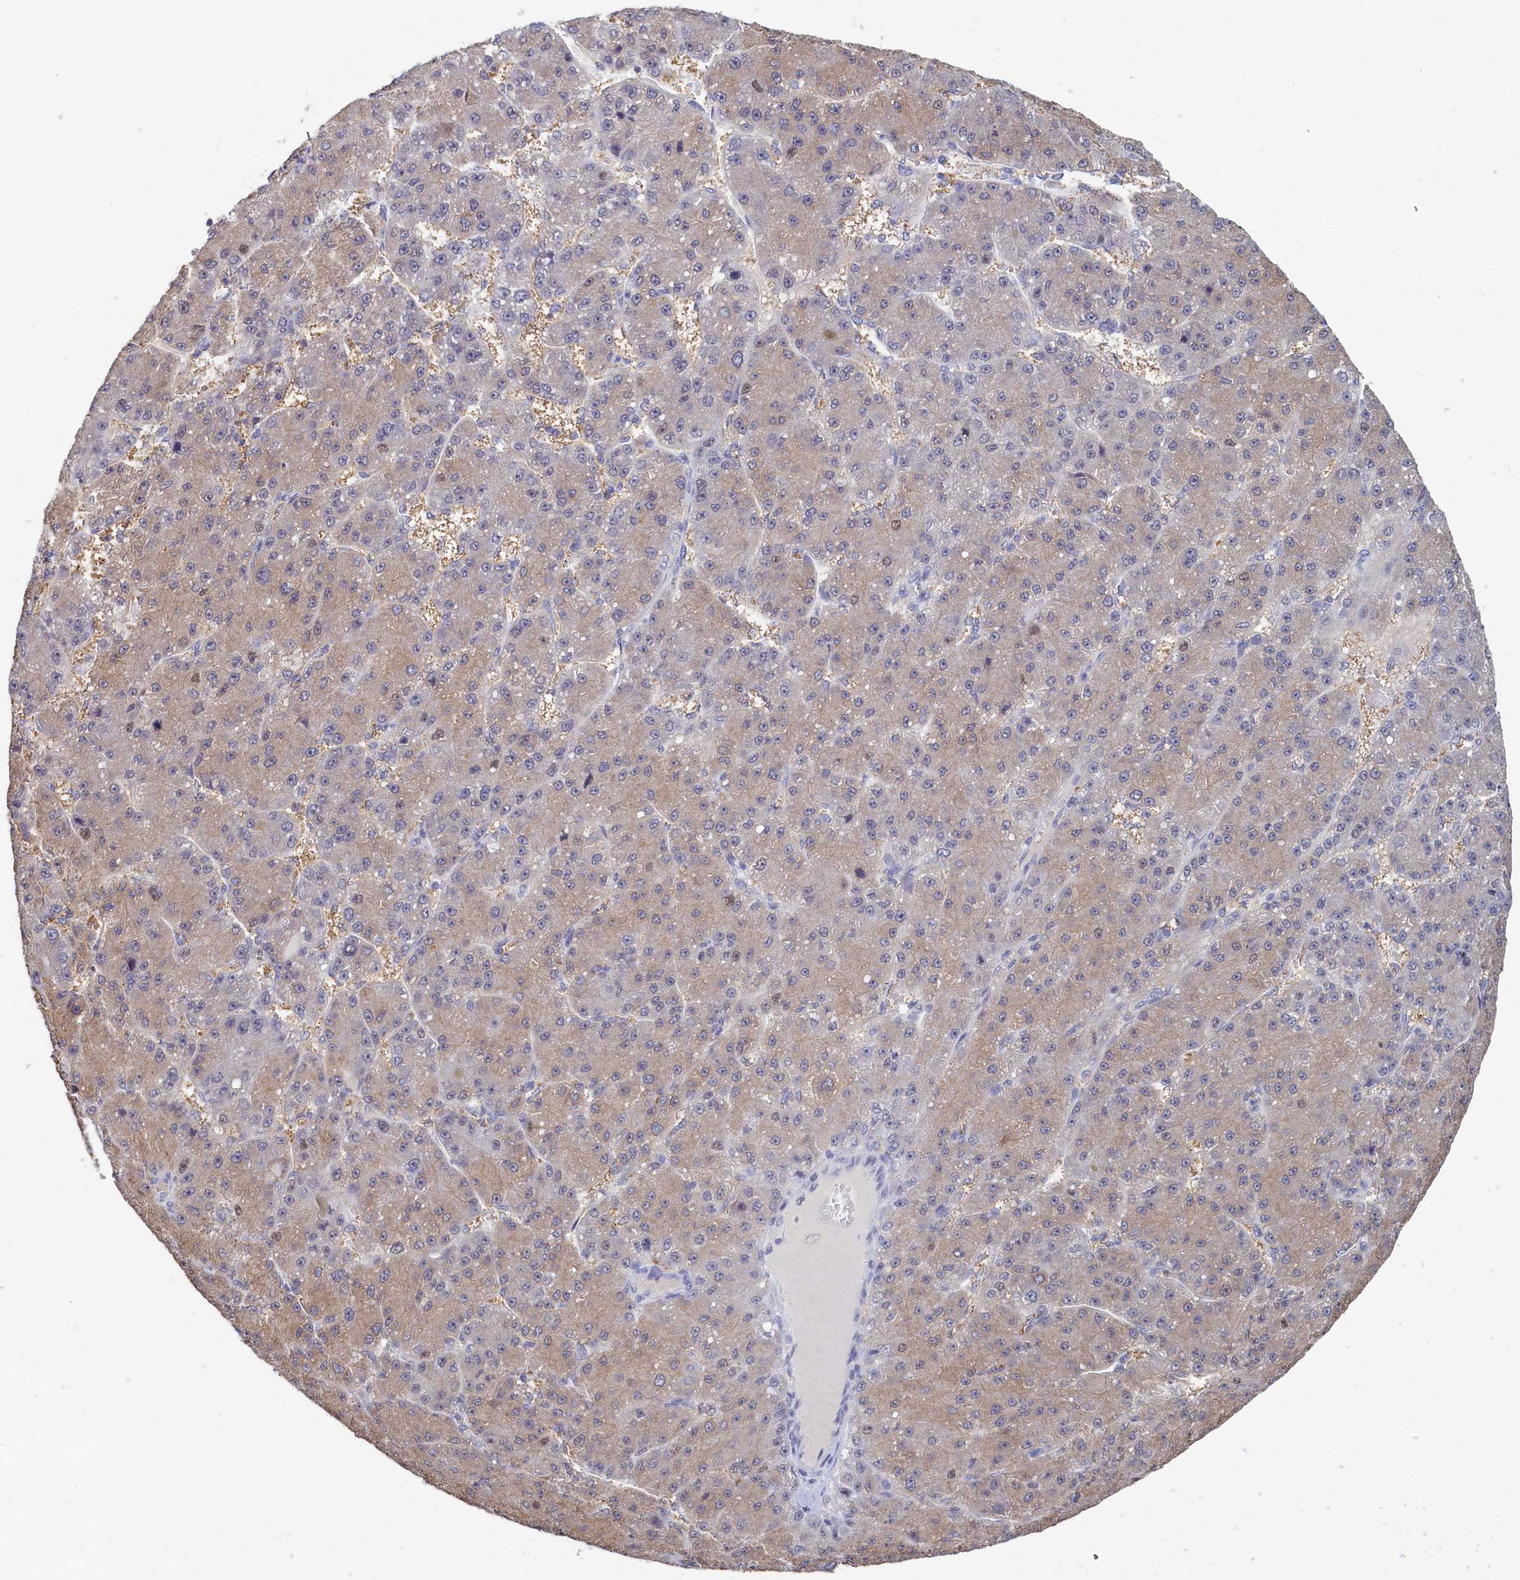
{"staining": {"intensity": "weak", "quantity": ">75%", "location": "cytoplasmic/membranous"}, "tissue": "liver cancer", "cell_type": "Tumor cells", "image_type": "cancer", "snomed": [{"axis": "morphology", "description": "Carcinoma, Hepatocellular, NOS"}, {"axis": "topography", "description": "Liver"}], "caption": "Liver cancer (hepatocellular carcinoma) stained for a protein (brown) demonstrates weak cytoplasmic/membranous positive positivity in approximately >75% of tumor cells.", "gene": "MOSPD3", "patient": {"sex": "male", "age": 67}}